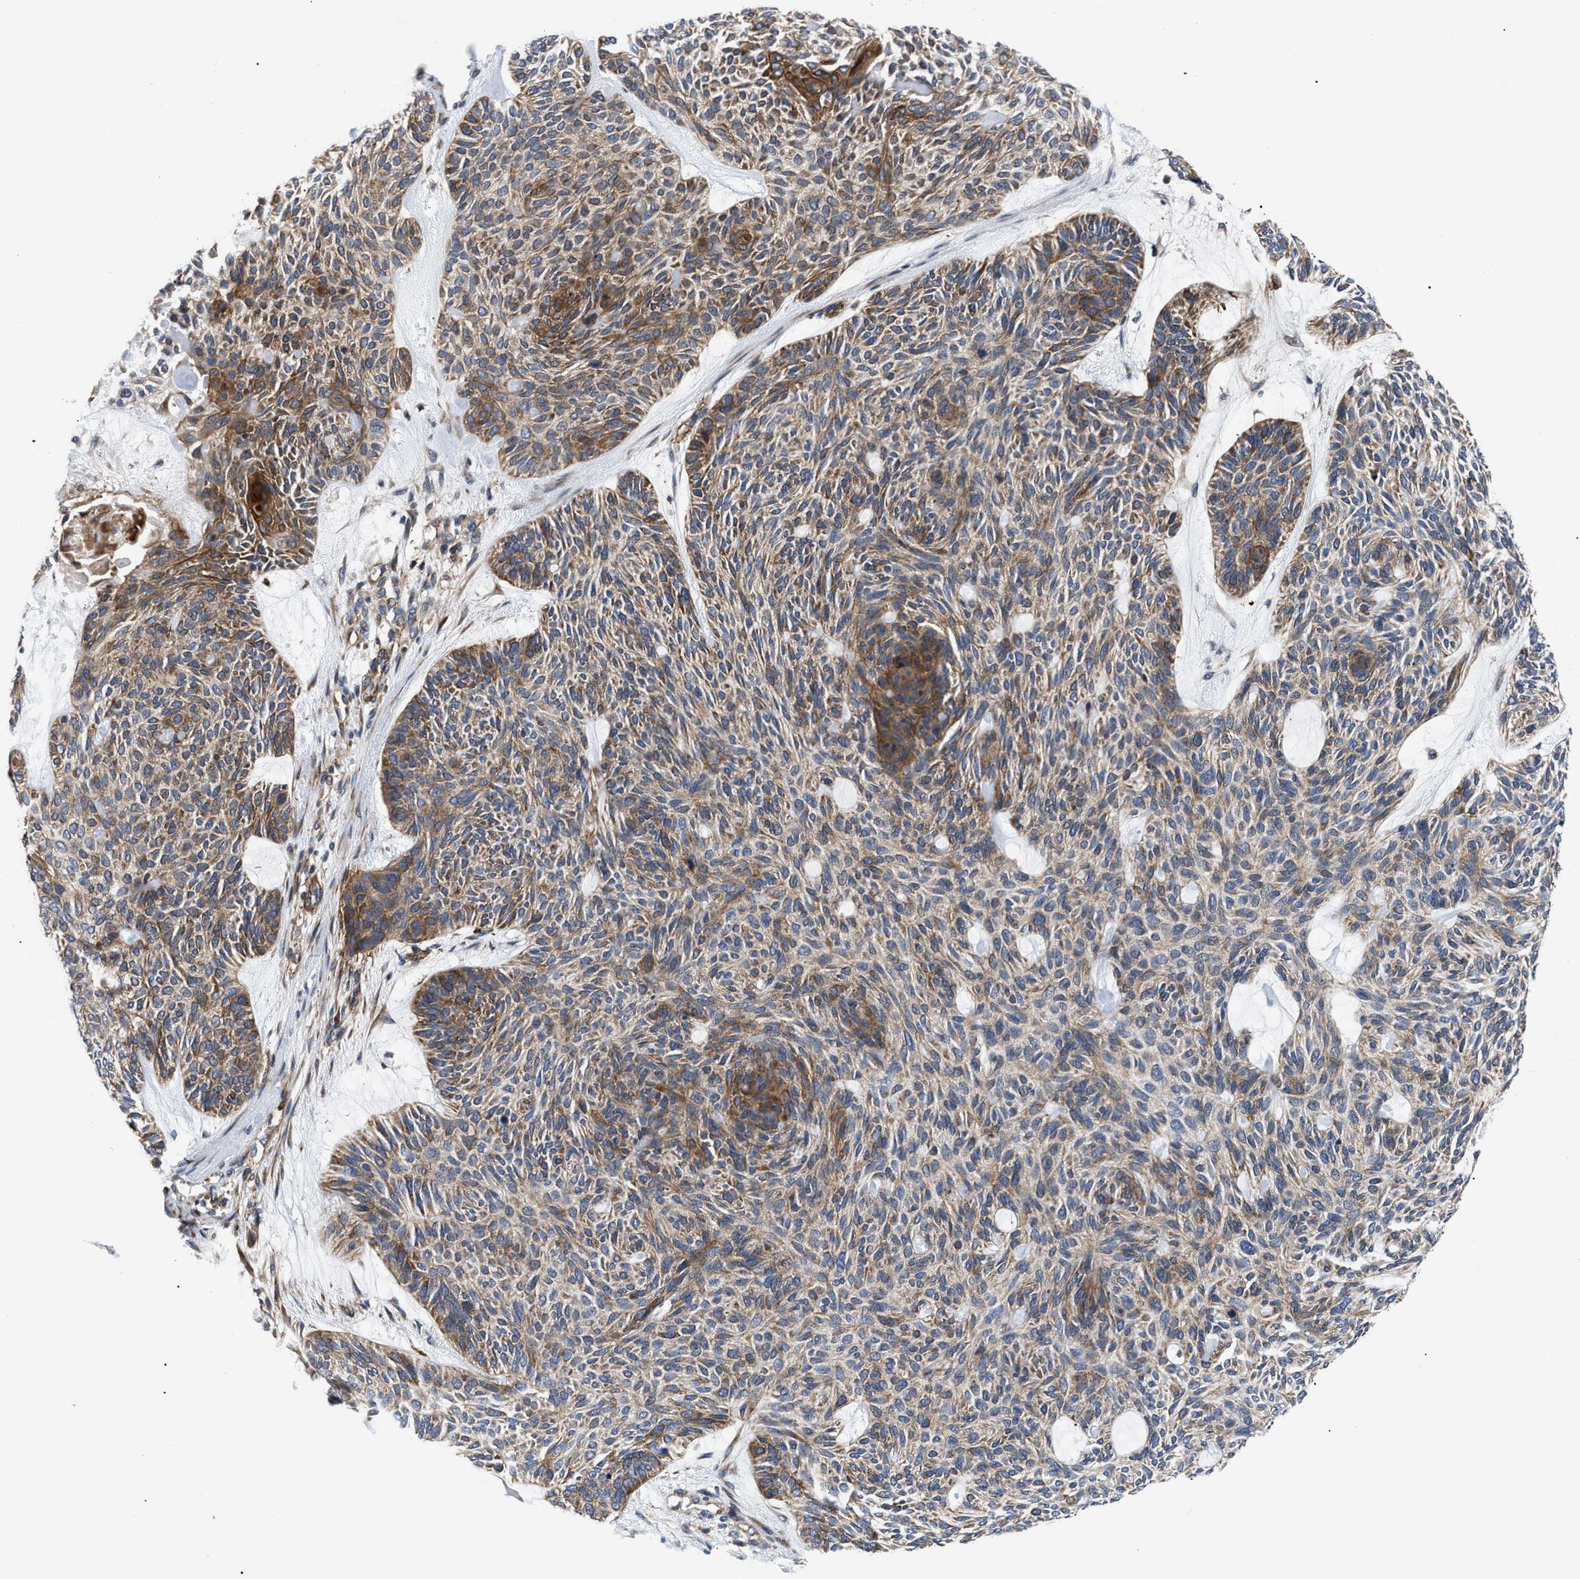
{"staining": {"intensity": "moderate", "quantity": "25%-75%", "location": "cytoplasmic/membranous"}, "tissue": "skin cancer", "cell_type": "Tumor cells", "image_type": "cancer", "snomed": [{"axis": "morphology", "description": "Basal cell carcinoma"}, {"axis": "topography", "description": "Skin"}], "caption": "IHC photomicrograph of skin basal cell carcinoma stained for a protein (brown), which shows medium levels of moderate cytoplasmic/membranous staining in about 25%-75% of tumor cells.", "gene": "SPAST", "patient": {"sex": "male", "age": 55}}